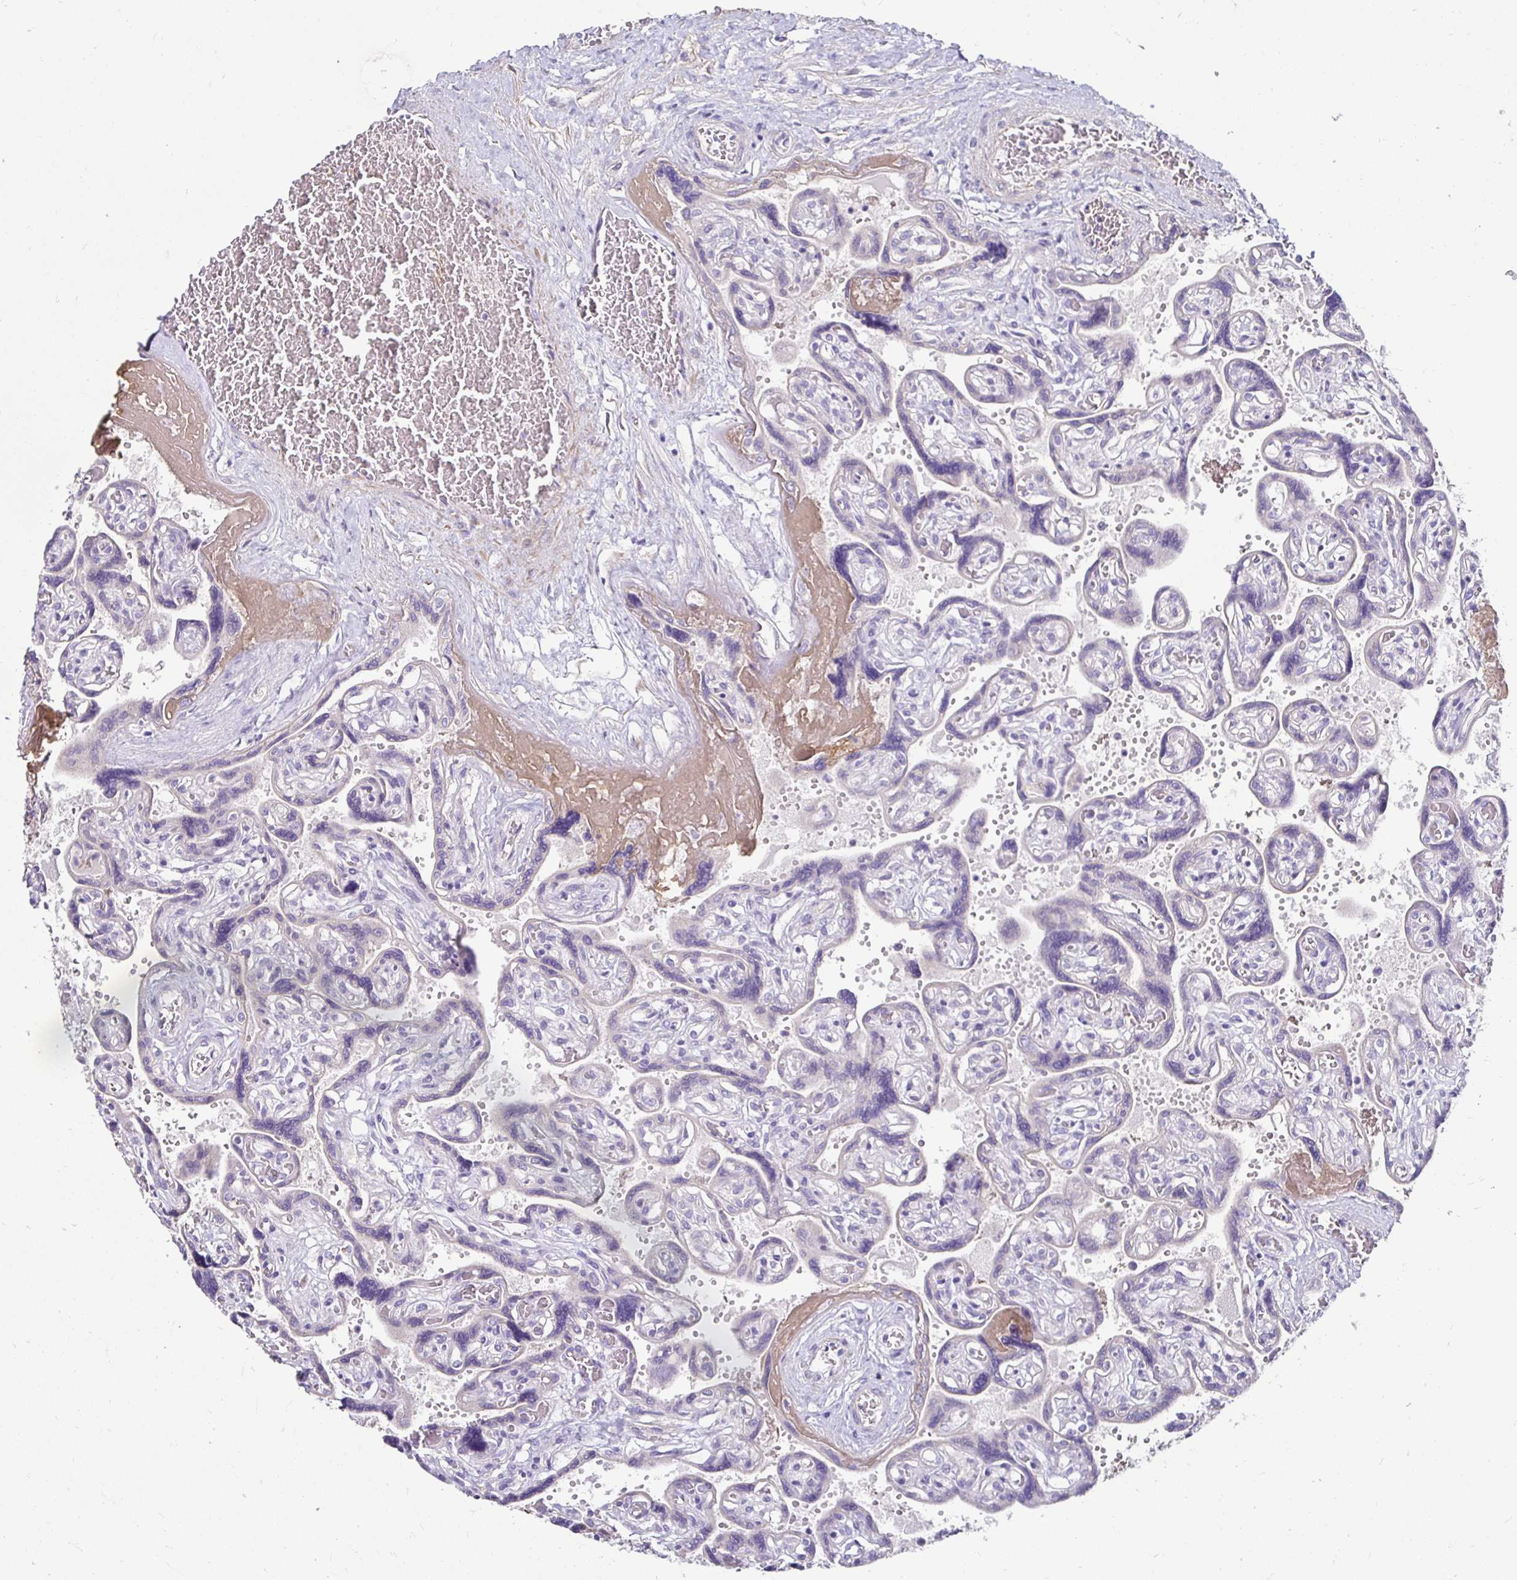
{"staining": {"intensity": "negative", "quantity": "none", "location": "none"}, "tissue": "placenta", "cell_type": "Decidual cells", "image_type": "normal", "snomed": [{"axis": "morphology", "description": "Normal tissue, NOS"}, {"axis": "topography", "description": "Placenta"}], "caption": "Immunohistochemical staining of benign placenta reveals no significant positivity in decidual cells.", "gene": "AKAP6", "patient": {"sex": "female", "age": 32}}